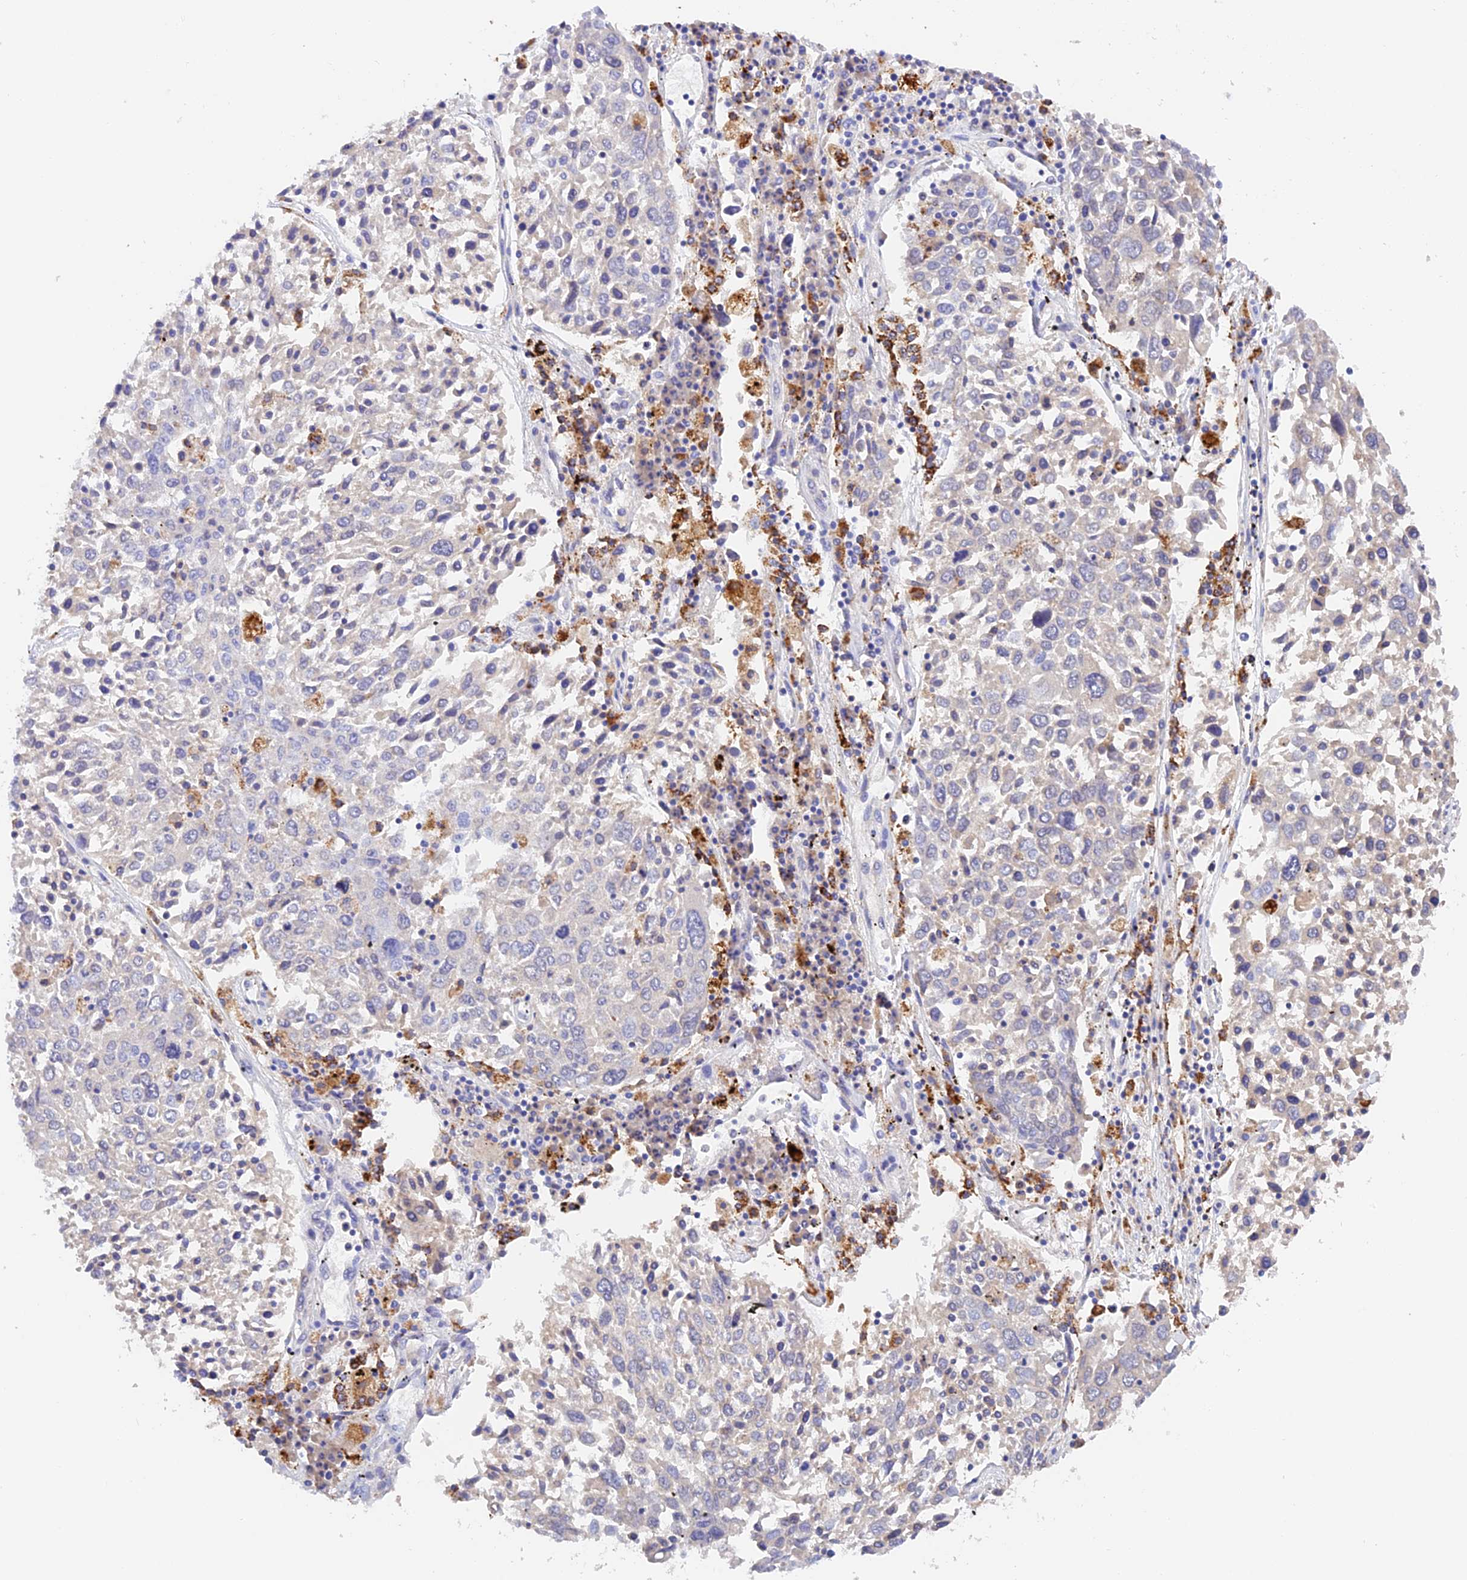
{"staining": {"intensity": "negative", "quantity": "none", "location": "none"}, "tissue": "lung cancer", "cell_type": "Tumor cells", "image_type": "cancer", "snomed": [{"axis": "morphology", "description": "Squamous cell carcinoma, NOS"}, {"axis": "topography", "description": "Lung"}], "caption": "DAB immunohistochemical staining of human lung squamous cell carcinoma shows no significant positivity in tumor cells.", "gene": "VKORC1", "patient": {"sex": "male", "age": 65}}